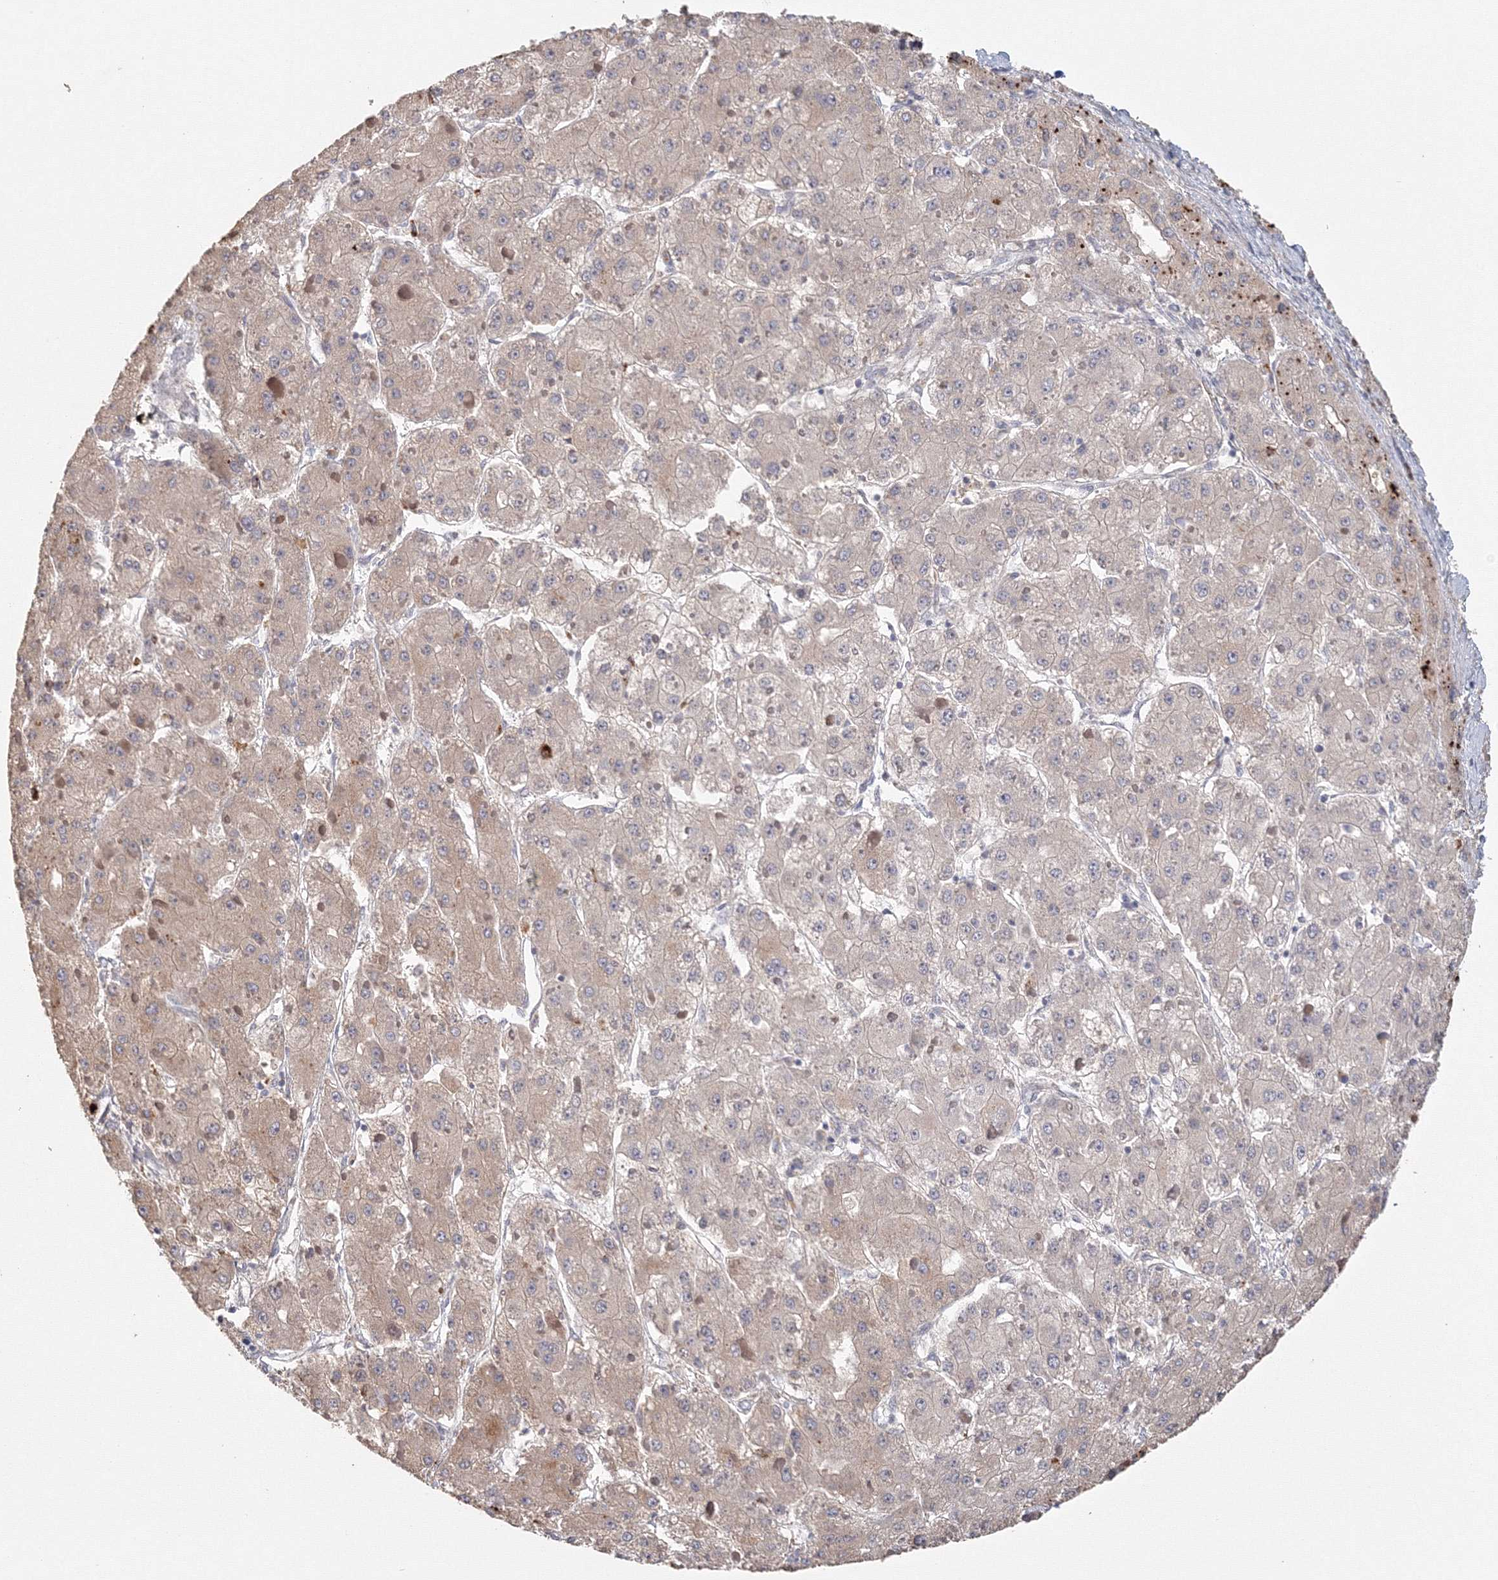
{"staining": {"intensity": "weak", "quantity": "25%-75%", "location": "cytoplasmic/membranous"}, "tissue": "liver cancer", "cell_type": "Tumor cells", "image_type": "cancer", "snomed": [{"axis": "morphology", "description": "Carcinoma, Hepatocellular, NOS"}, {"axis": "topography", "description": "Liver"}], "caption": "Tumor cells demonstrate low levels of weak cytoplasmic/membranous positivity in approximately 25%-75% of cells in human hepatocellular carcinoma (liver).", "gene": "TACC2", "patient": {"sex": "female", "age": 73}}